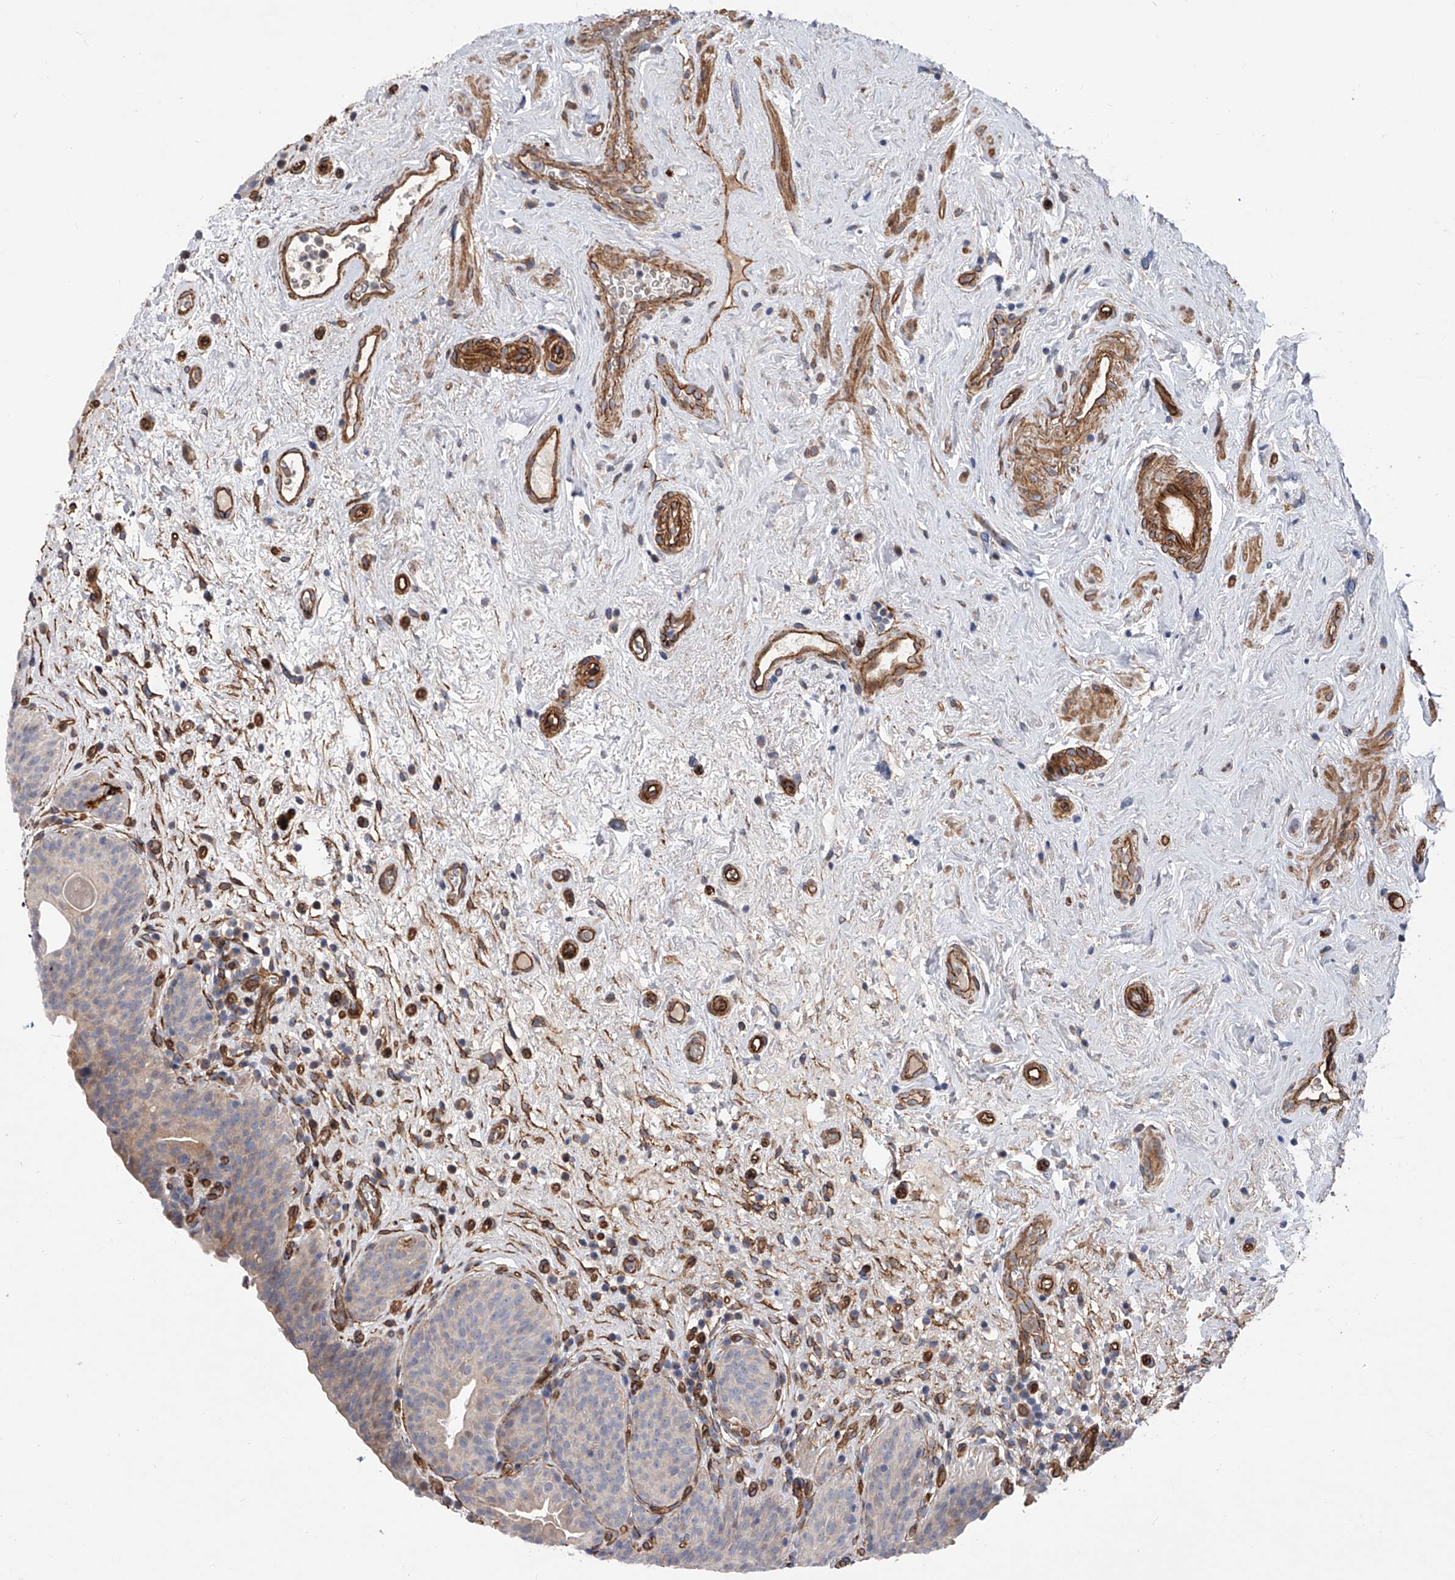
{"staining": {"intensity": "weak", "quantity": "<25%", "location": "nuclear"}, "tissue": "urinary bladder", "cell_type": "Urothelial cells", "image_type": "normal", "snomed": [{"axis": "morphology", "description": "Normal tissue, NOS"}, {"axis": "topography", "description": "Urinary bladder"}], "caption": "Urothelial cells are negative for protein expression in unremarkable human urinary bladder.", "gene": "PDSS2", "patient": {"sex": "male", "age": 83}}